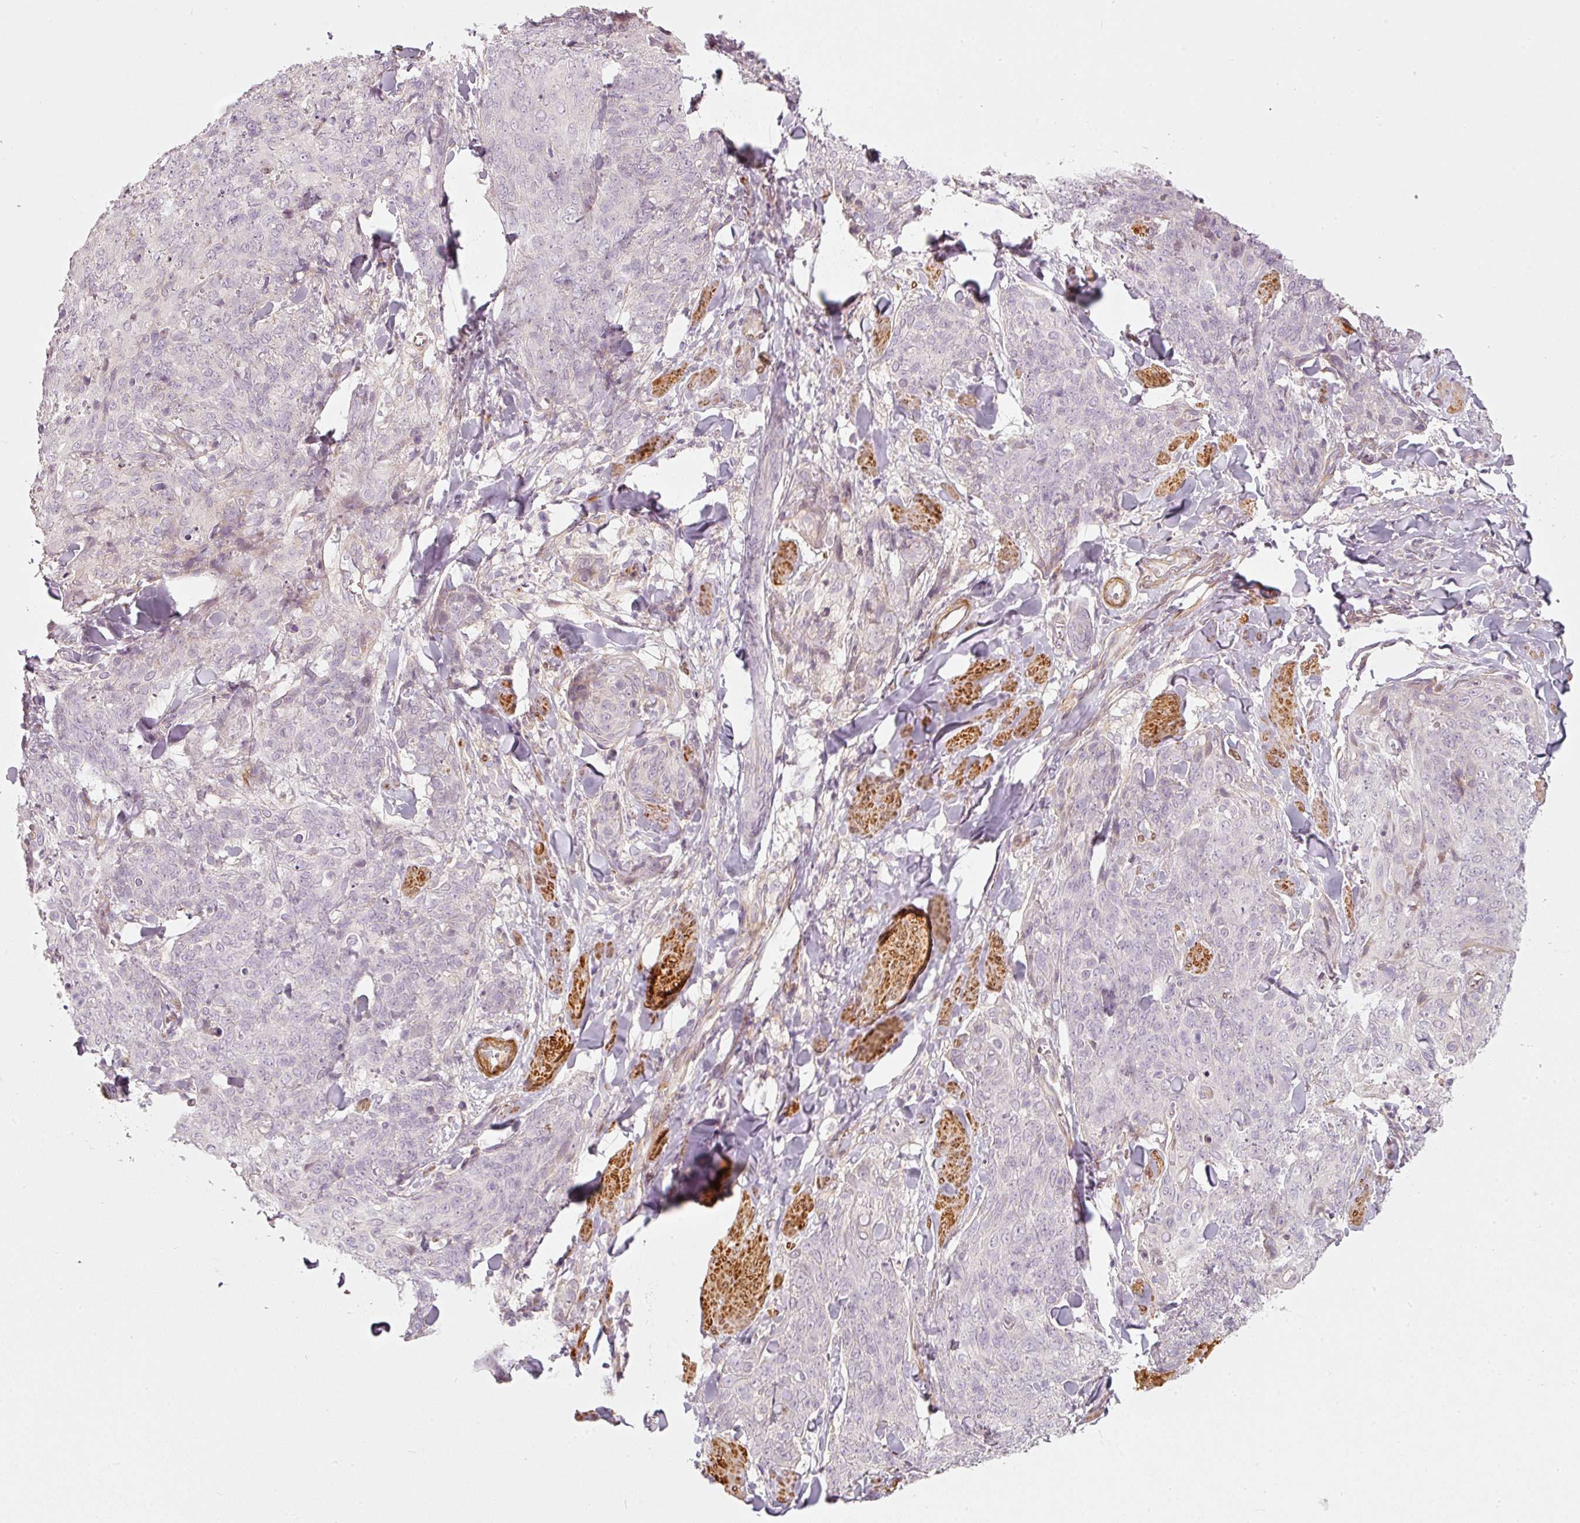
{"staining": {"intensity": "negative", "quantity": "none", "location": "none"}, "tissue": "skin cancer", "cell_type": "Tumor cells", "image_type": "cancer", "snomed": [{"axis": "morphology", "description": "Squamous cell carcinoma, NOS"}, {"axis": "topography", "description": "Skin"}, {"axis": "topography", "description": "Vulva"}], "caption": "Image shows no protein positivity in tumor cells of squamous cell carcinoma (skin) tissue.", "gene": "KCNQ1", "patient": {"sex": "female", "age": 85}}